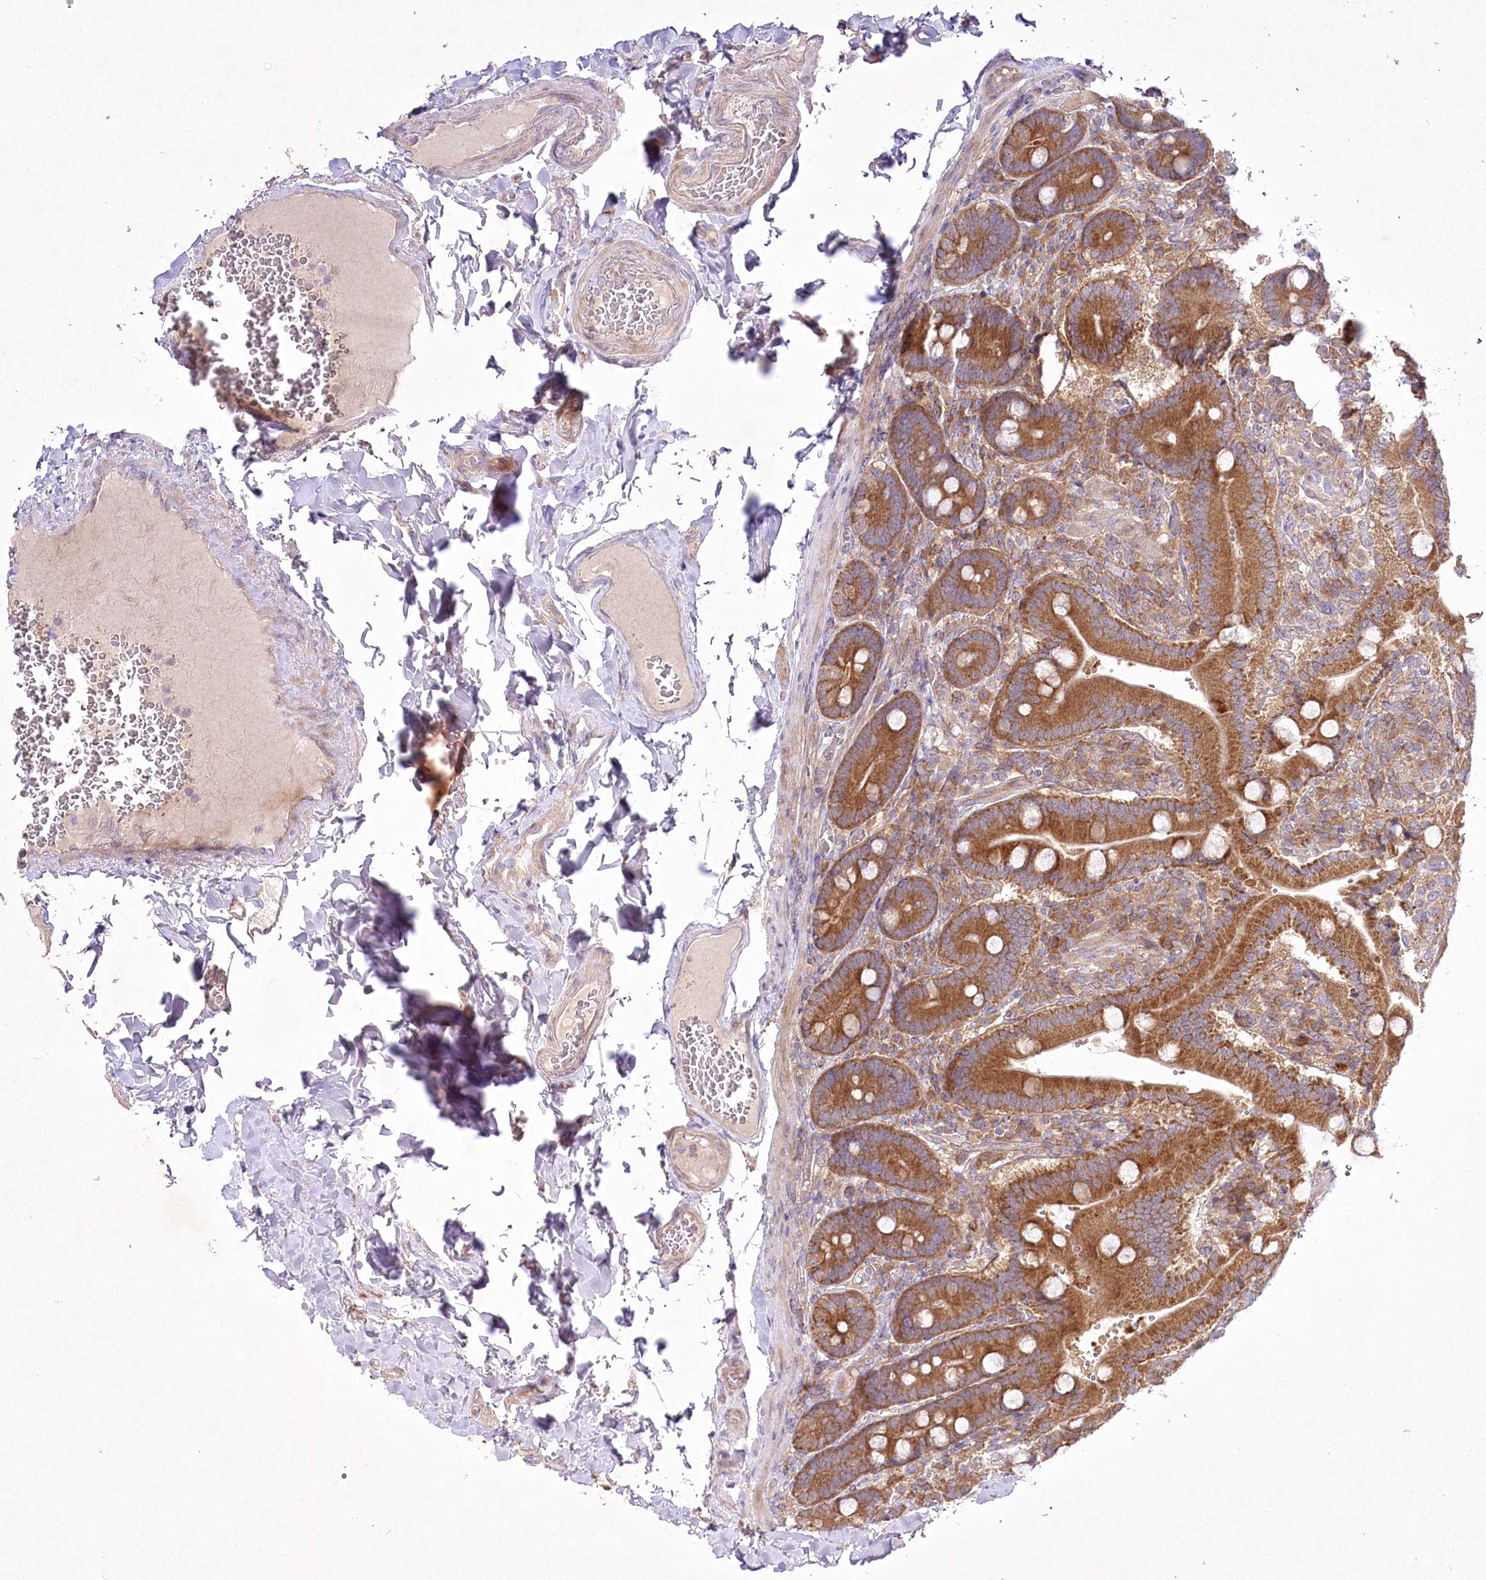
{"staining": {"intensity": "strong", "quantity": ">75%", "location": "cytoplasmic/membranous"}, "tissue": "duodenum", "cell_type": "Glandular cells", "image_type": "normal", "snomed": [{"axis": "morphology", "description": "Normal tissue, NOS"}, {"axis": "topography", "description": "Duodenum"}], "caption": "Glandular cells exhibit strong cytoplasmic/membranous expression in approximately >75% of cells in unremarkable duodenum. (IHC, brightfield microscopy, high magnification).", "gene": "PYROXD1", "patient": {"sex": "female", "age": 62}}